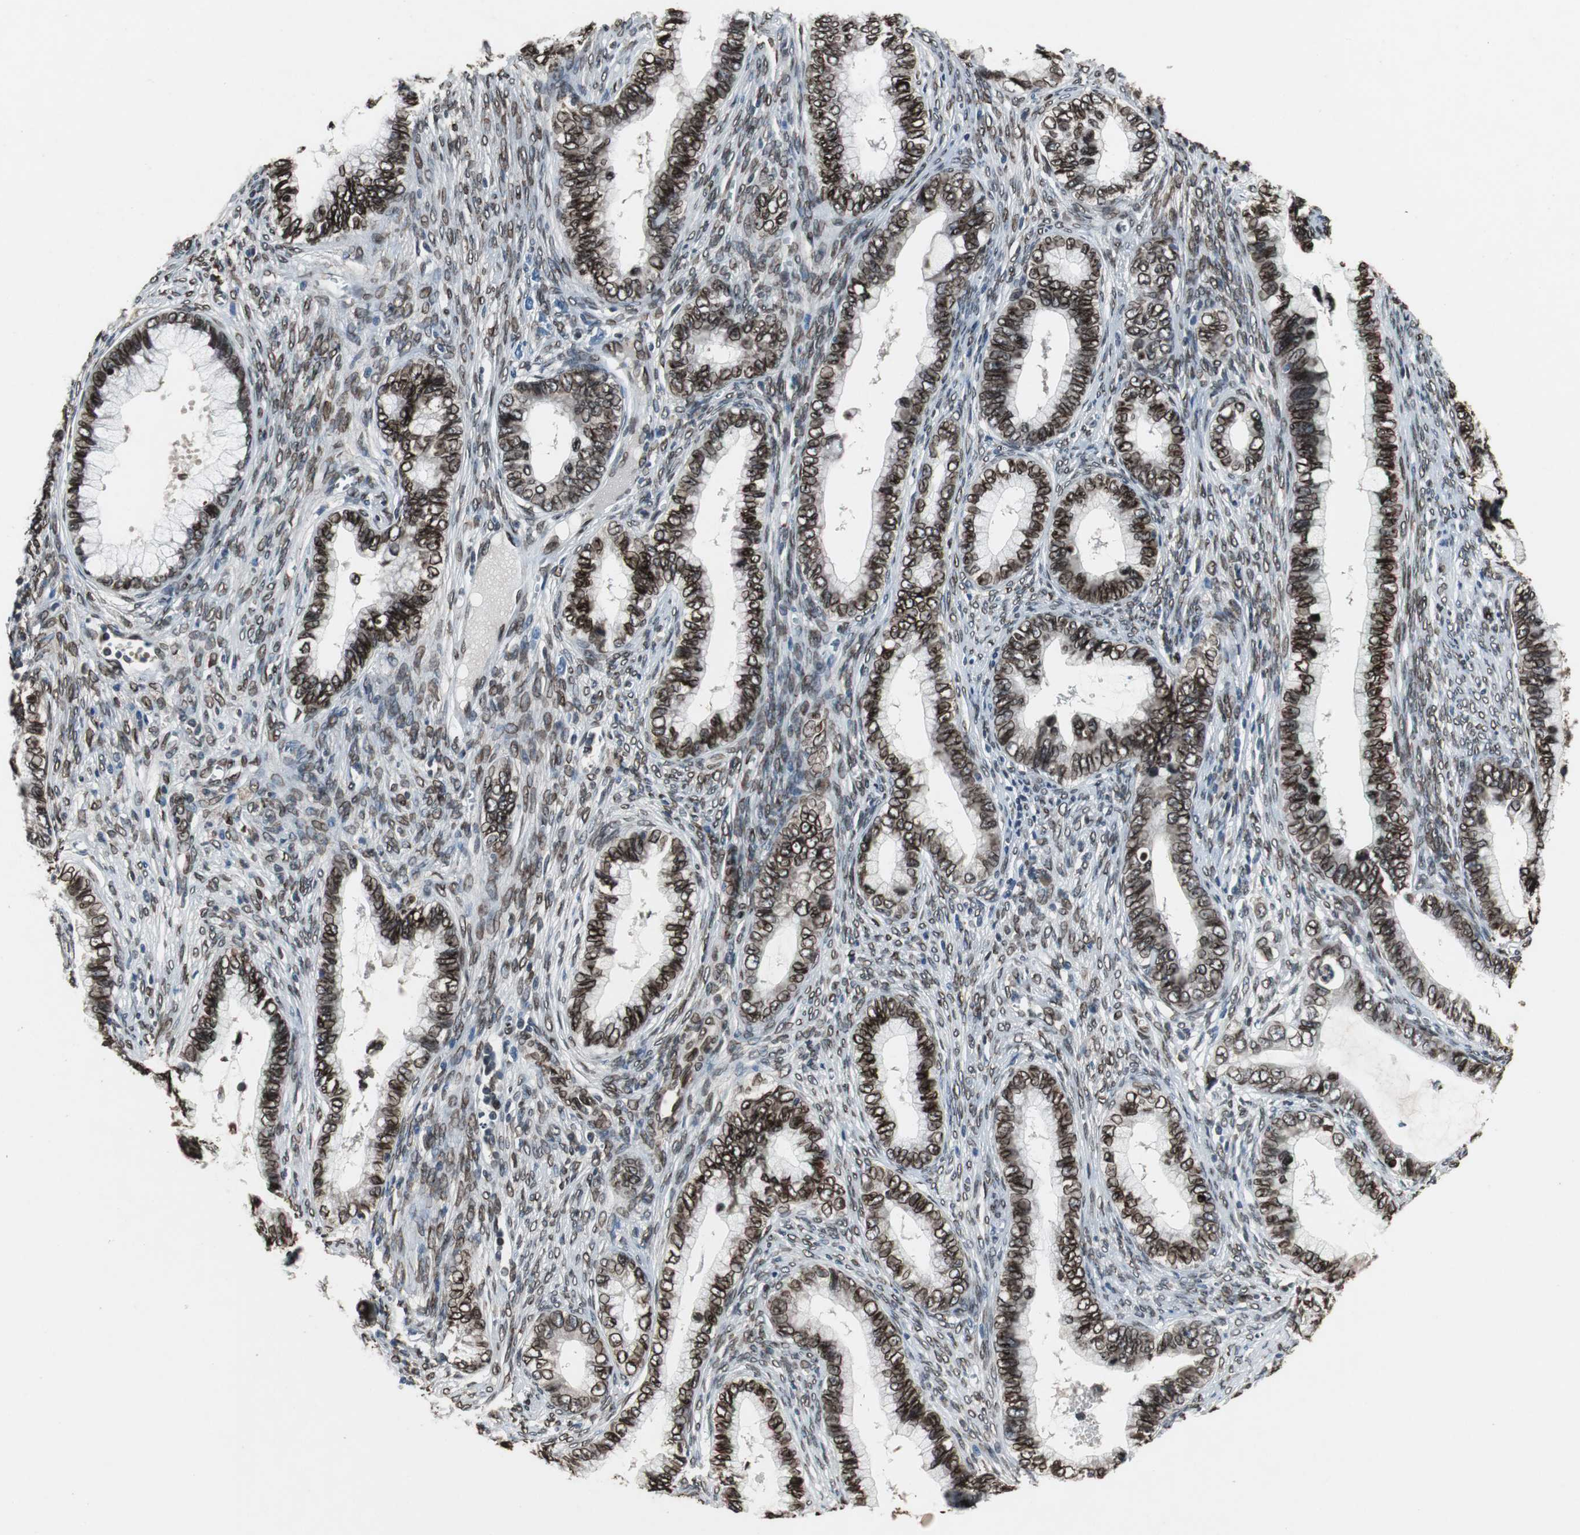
{"staining": {"intensity": "strong", "quantity": ">75%", "location": "cytoplasmic/membranous,nuclear"}, "tissue": "cervical cancer", "cell_type": "Tumor cells", "image_type": "cancer", "snomed": [{"axis": "morphology", "description": "Adenocarcinoma, NOS"}, {"axis": "topography", "description": "Cervix"}], "caption": "Strong cytoplasmic/membranous and nuclear positivity for a protein is present in about >75% of tumor cells of cervical adenocarcinoma using IHC.", "gene": "LMNA", "patient": {"sex": "female", "age": 44}}